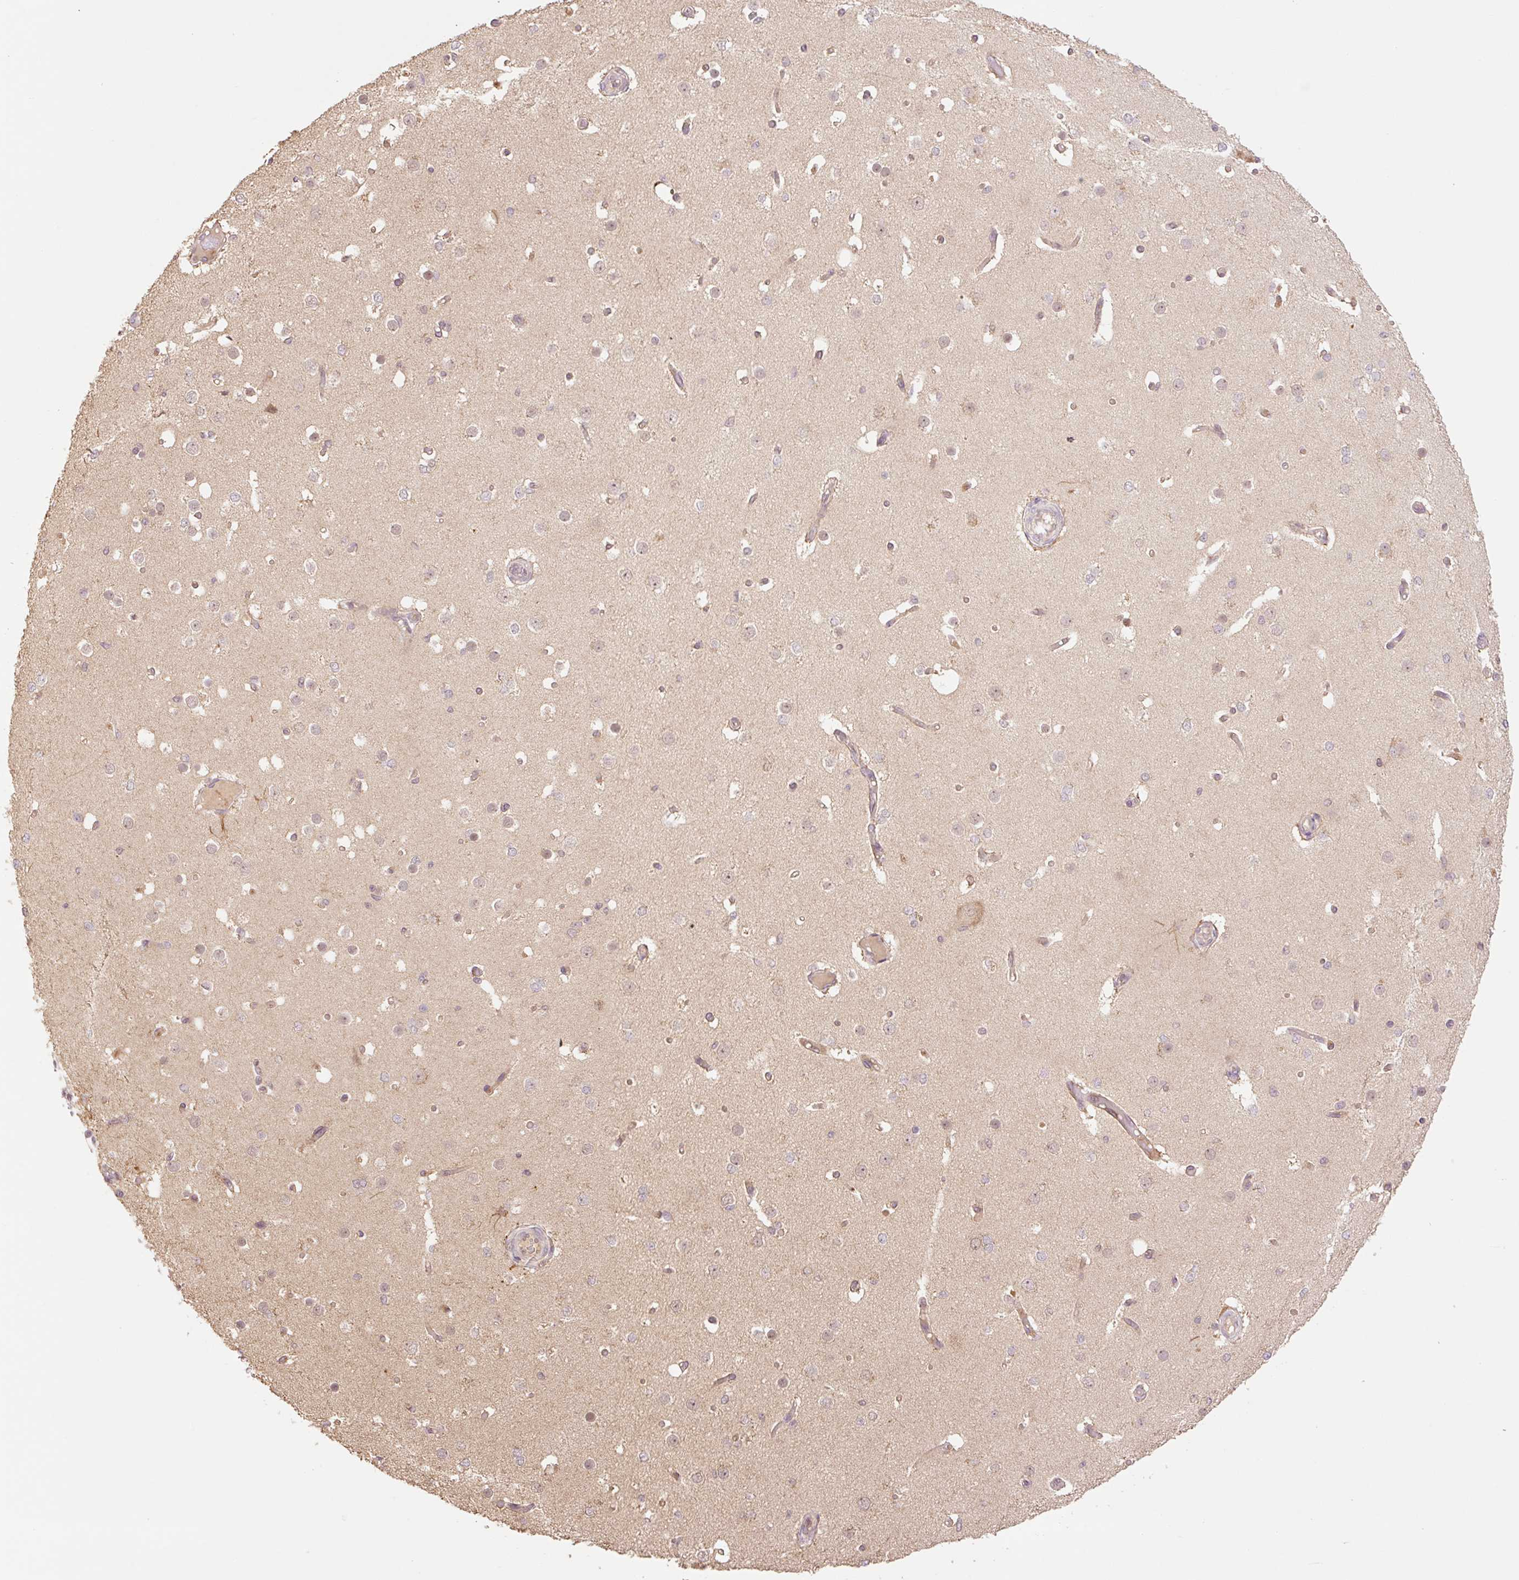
{"staining": {"intensity": "weak", "quantity": ">75%", "location": "cytoplasmic/membranous"}, "tissue": "cerebral cortex", "cell_type": "Endothelial cells", "image_type": "normal", "snomed": [{"axis": "morphology", "description": "Normal tissue, NOS"}, {"axis": "morphology", "description": "Inflammation, NOS"}, {"axis": "topography", "description": "Cerebral cortex"}], "caption": "Endothelial cells exhibit weak cytoplasmic/membranous positivity in approximately >75% of cells in unremarkable cerebral cortex. Using DAB (brown) and hematoxylin (blue) stains, captured at high magnification using brightfield microscopy.", "gene": "YJU2B", "patient": {"sex": "male", "age": 6}}